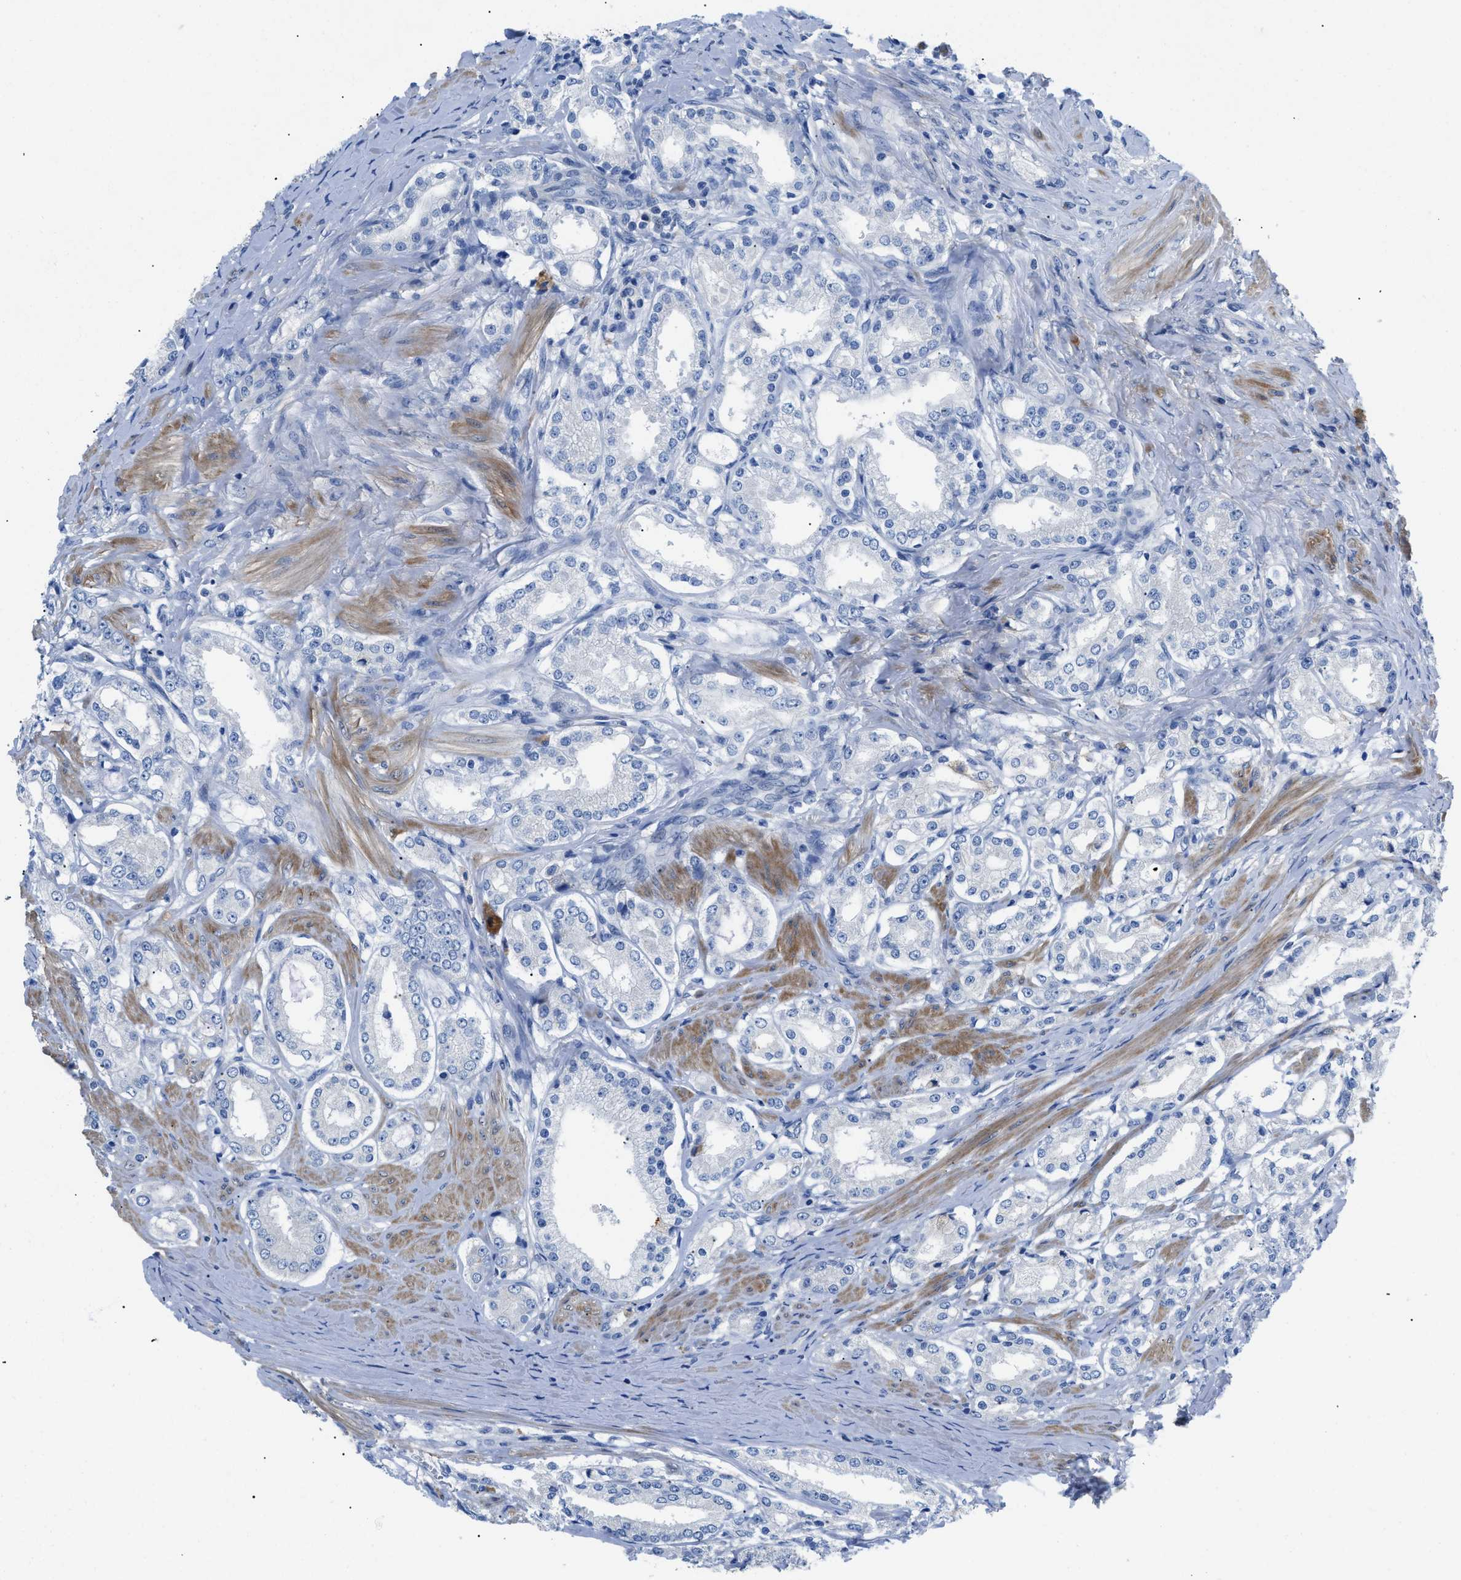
{"staining": {"intensity": "negative", "quantity": "none", "location": "none"}, "tissue": "prostate cancer", "cell_type": "Tumor cells", "image_type": "cancer", "snomed": [{"axis": "morphology", "description": "Adenocarcinoma, Low grade"}, {"axis": "topography", "description": "Prostate"}], "caption": "DAB (3,3'-diaminobenzidine) immunohistochemical staining of adenocarcinoma (low-grade) (prostate) shows no significant positivity in tumor cells.", "gene": "SLC10A6", "patient": {"sex": "male", "age": 63}}